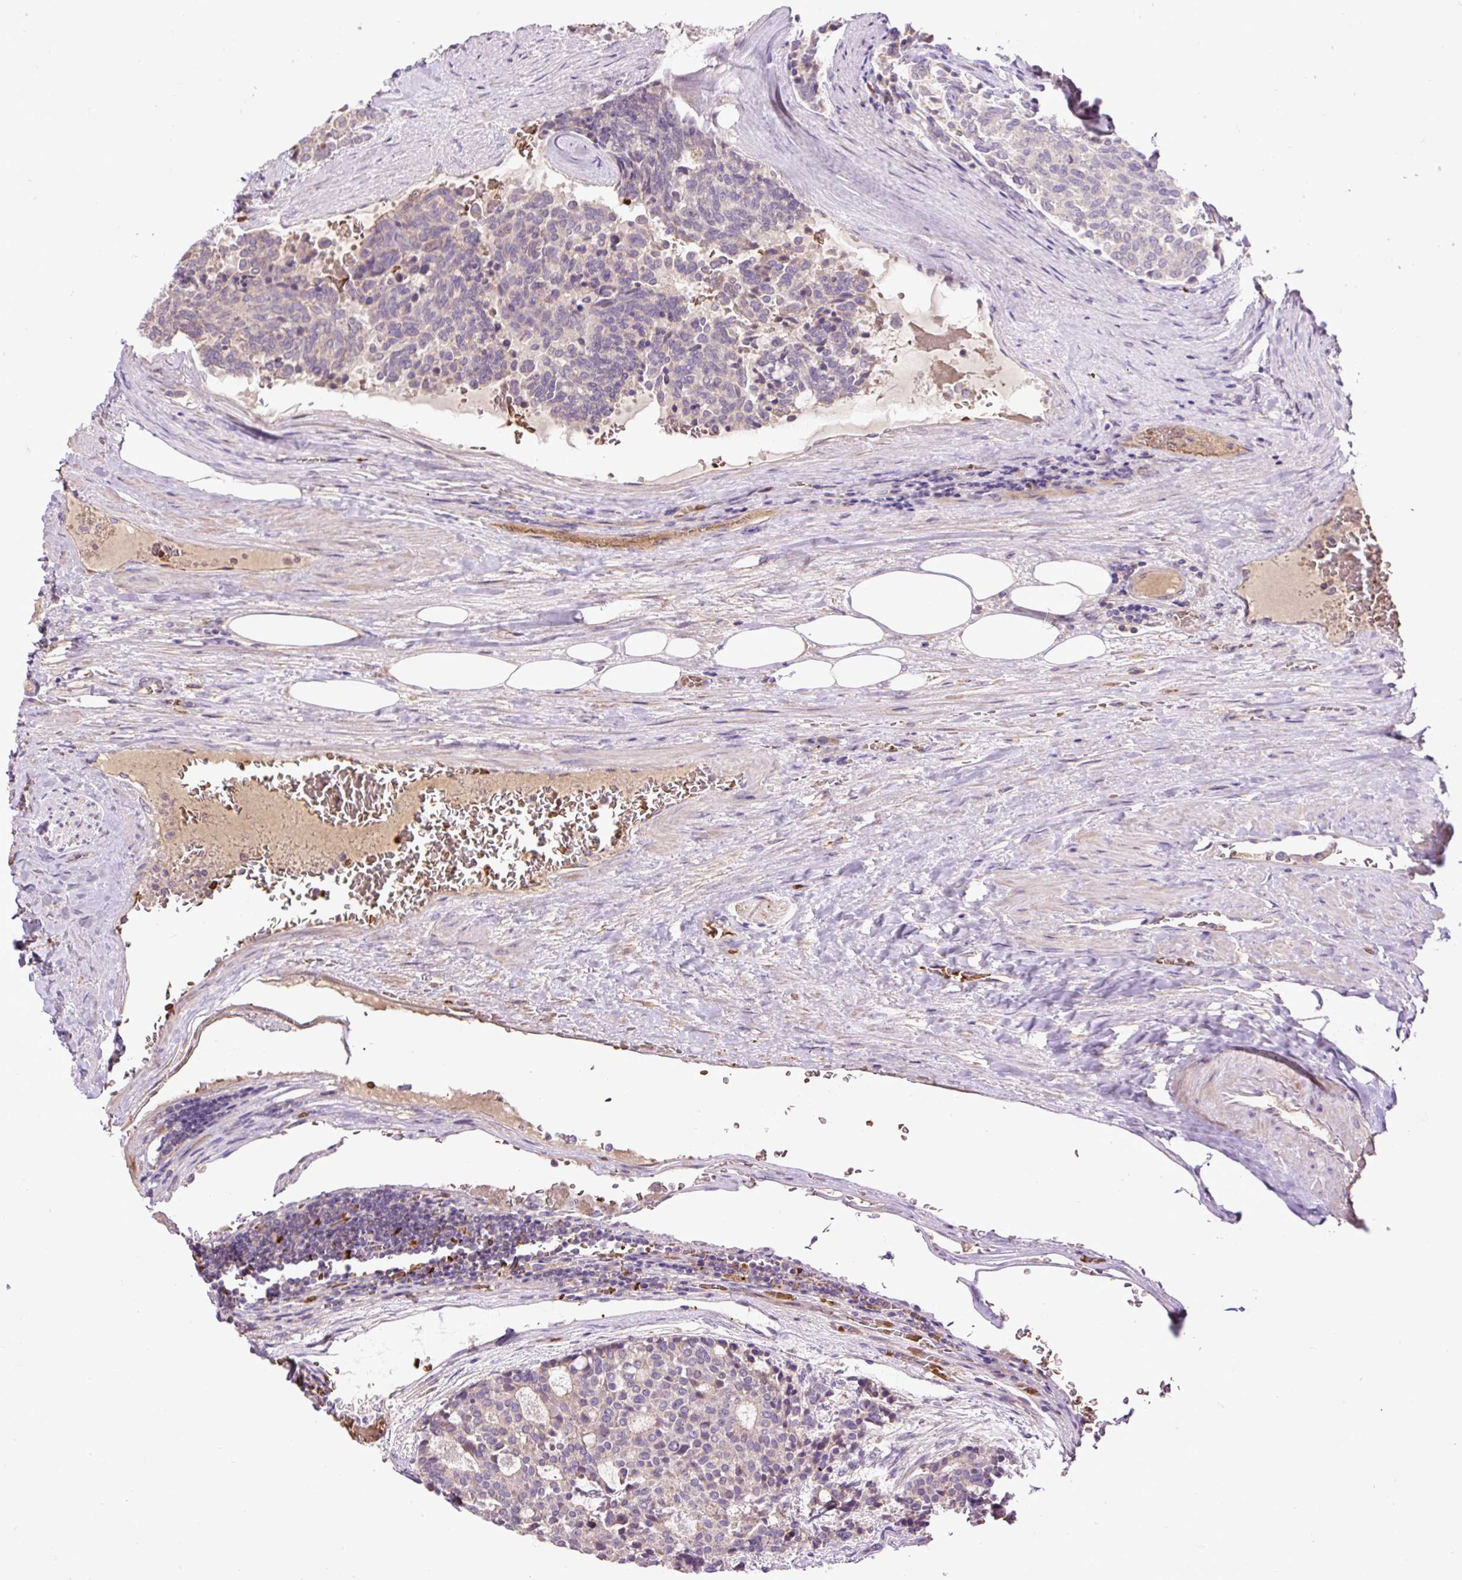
{"staining": {"intensity": "negative", "quantity": "none", "location": "none"}, "tissue": "carcinoid", "cell_type": "Tumor cells", "image_type": "cancer", "snomed": [{"axis": "morphology", "description": "Carcinoid, malignant, NOS"}, {"axis": "topography", "description": "Pancreas"}], "caption": "Tumor cells are negative for brown protein staining in malignant carcinoid.", "gene": "CXCL13", "patient": {"sex": "female", "age": 54}}